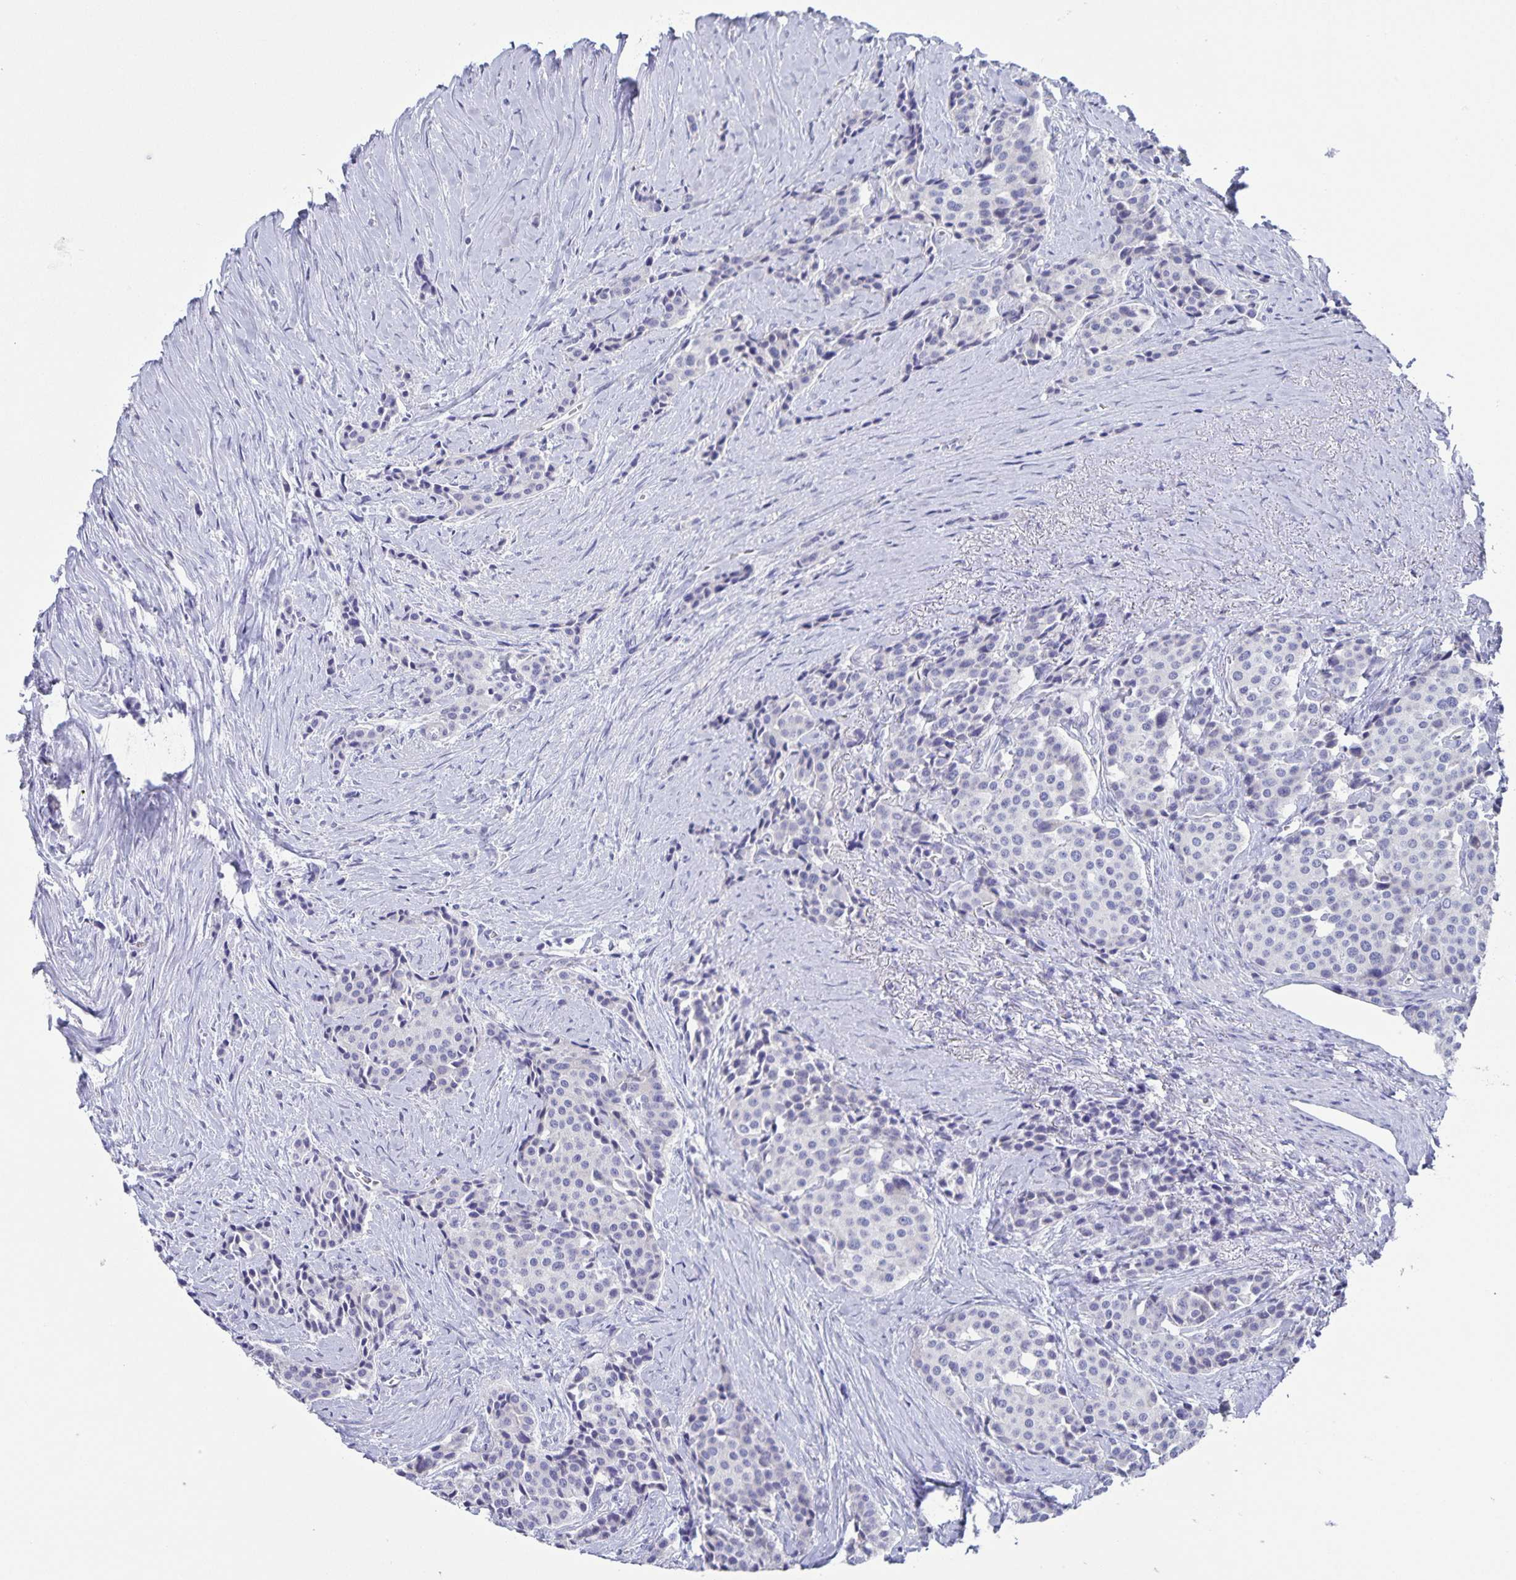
{"staining": {"intensity": "negative", "quantity": "none", "location": "none"}, "tissue": "carcinoid", "cell_type": "Tumor cells", "image_type": "cancer", "snomed": [{"axis": "morphology", "description": "Carcinoid, malignant, NOS"}, {"axis": "topography", "description": "Small intestine"}], "caption": "Immunohistochemistry (IHC) photomicrograph of neoplastic tissue: human malignant carcinoid stained with DAB displays no significant protein positivity in tumor cells.", "gene": "AQP4", "patient": {"sex": "male", "age": 73}}